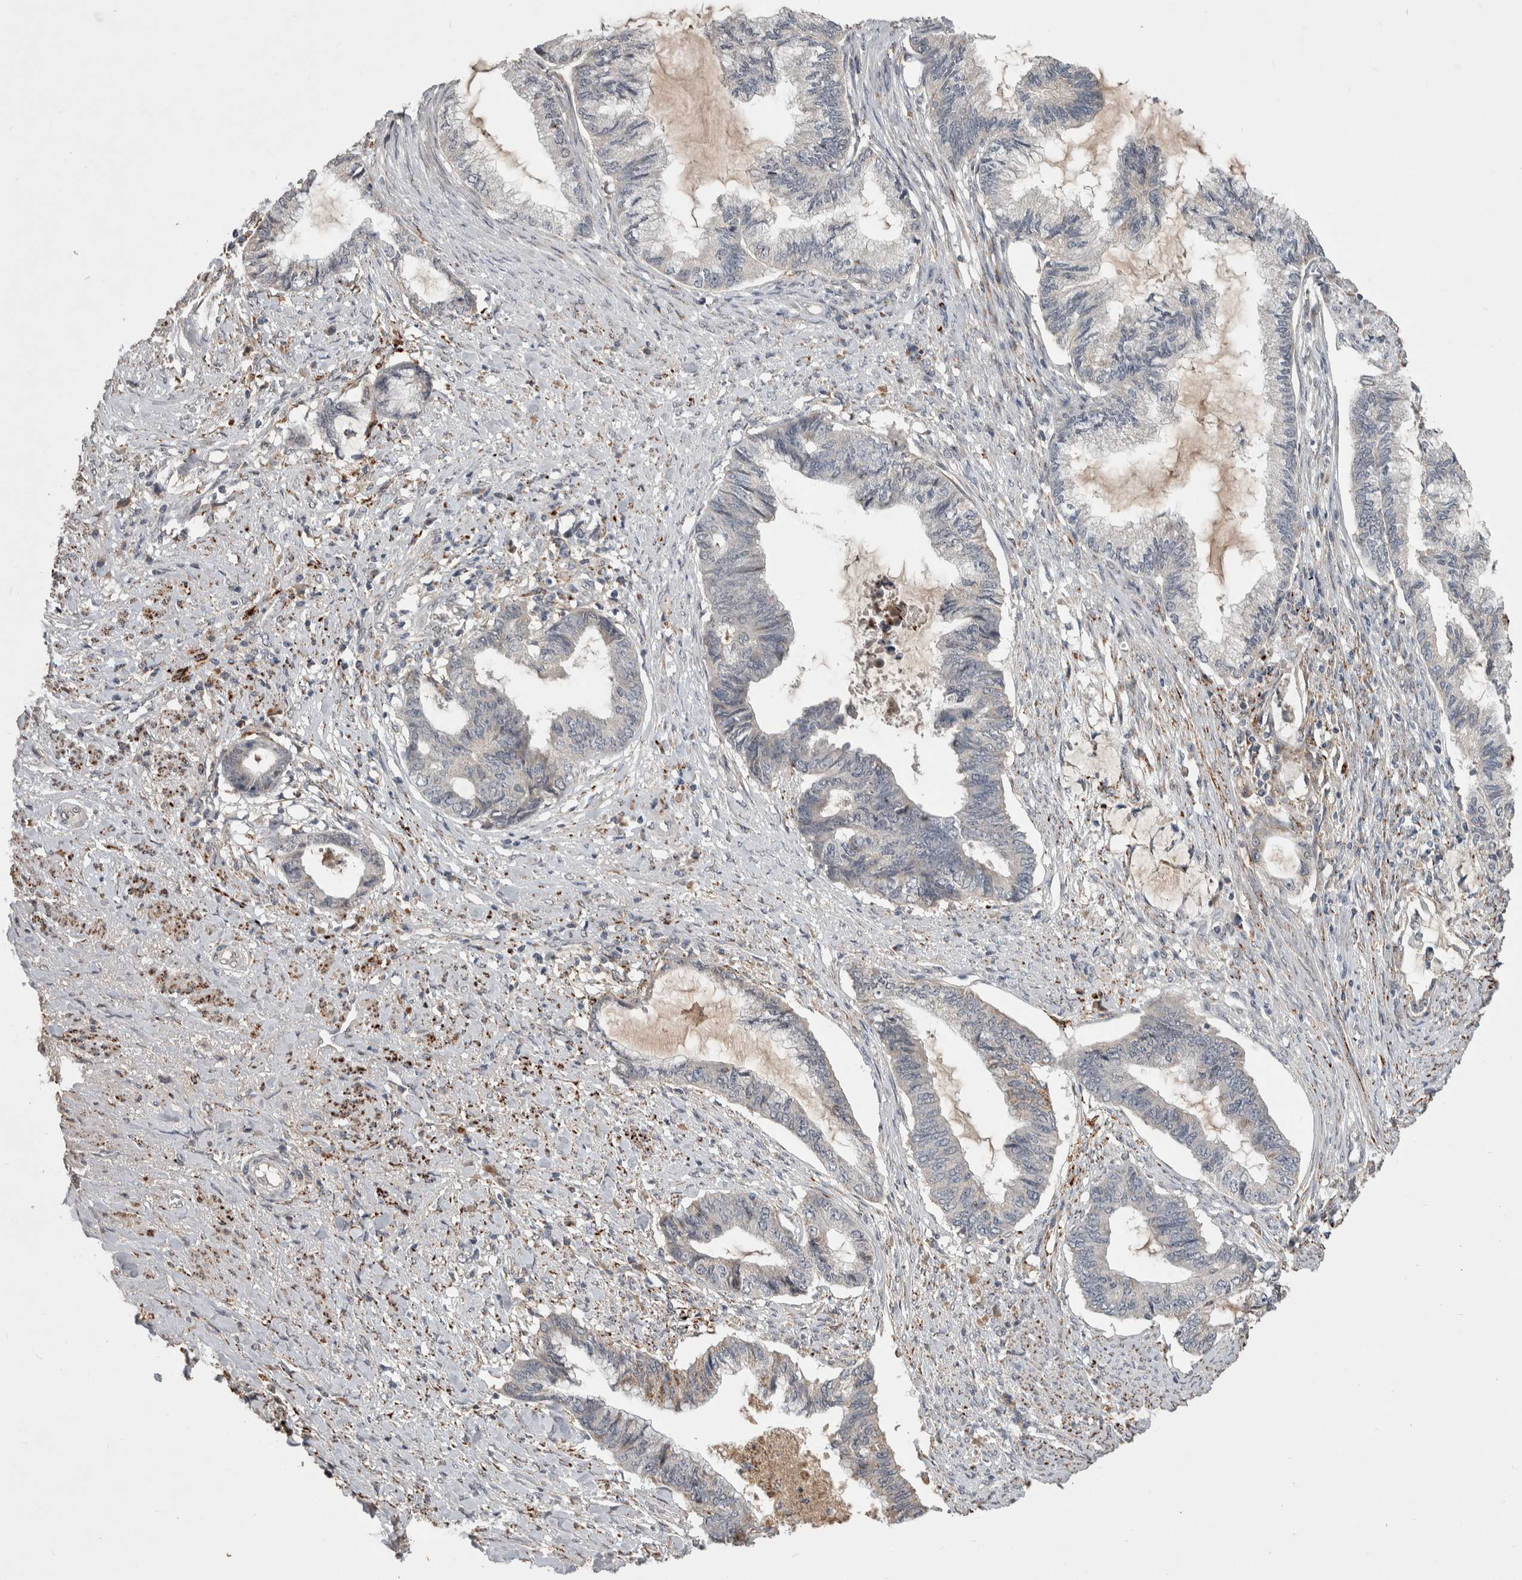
{"staining": {"intensity": "weak", "quantity": "<25%", "location": "cytoplasmic/membranous"}, "tissue": "endometrial cancer", "cell_type": "Tumor cells", "image_type": "cancer", "snomed": [{"axis": "morphology", "description": "Adenocarcinoma, NOS"}, {"axis": "topography", "description": "Endometrium"}], "caption": "A histopathology image of human endometrial cancer (adenocarcinoma) is negative for staining in tumor cells.", "gene": "CHRM3", "patient": {"sex": "female", "age": 86}}